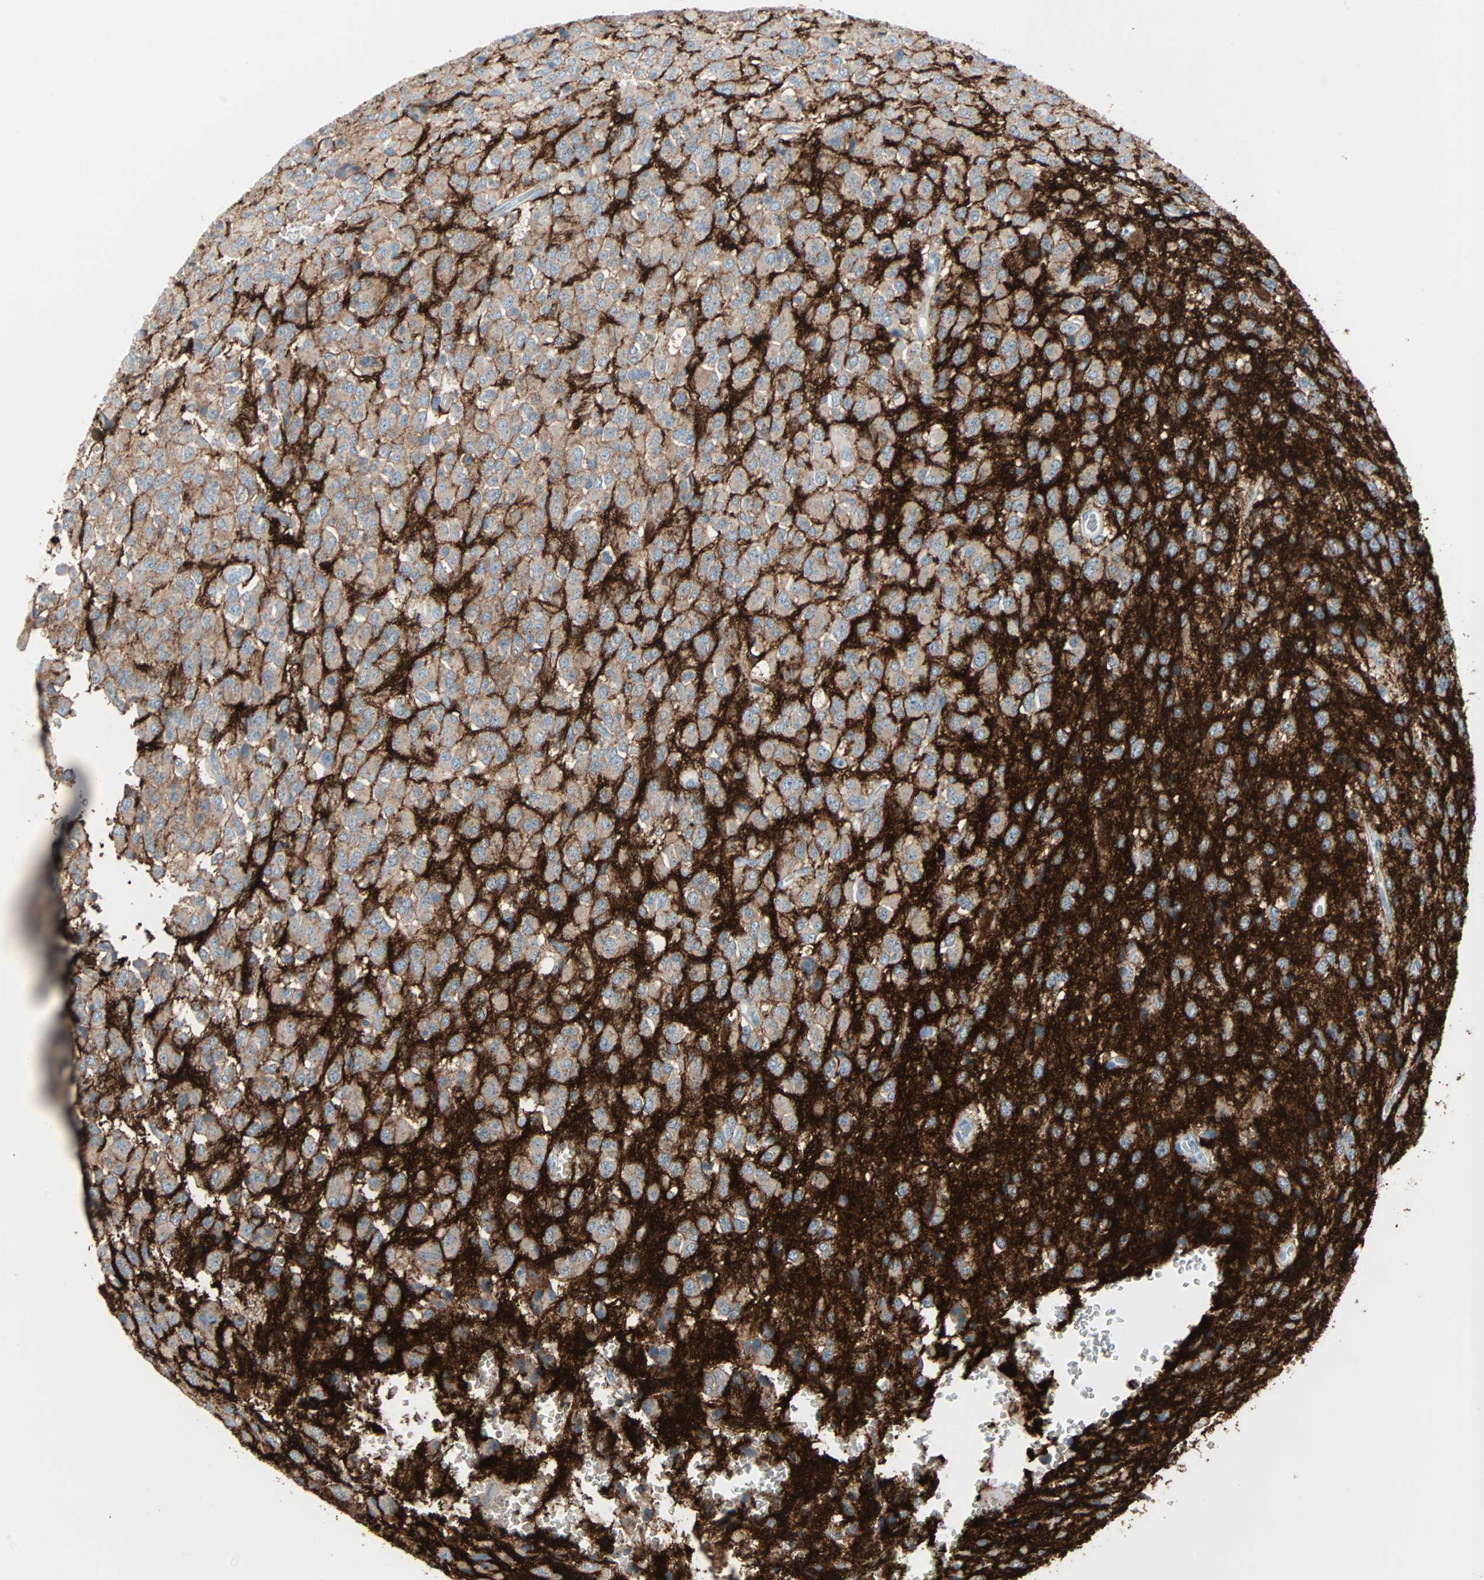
{"staining": {"intensity": "negative", "quantity": "none", "location": "none"}, "tissue": "glioma", "cell_type": "Tumor cells", "image_type": "cancer", "snomed": [{"axis": "morphology", "description": "Glioma, malignant, High grade"}, {"axis": "topography", "description": "pancreas cauda"}], "caption": "Tumor cells show no significant protein positivity in malignant high-grade glioma. (Brightfield microscopy of DAB (3,3'-diaminobenzidine) immunohistochemistry (IHC) at high magnification).", "gene": "STX1A", "patient": {"sex": "male", "age": 60}}